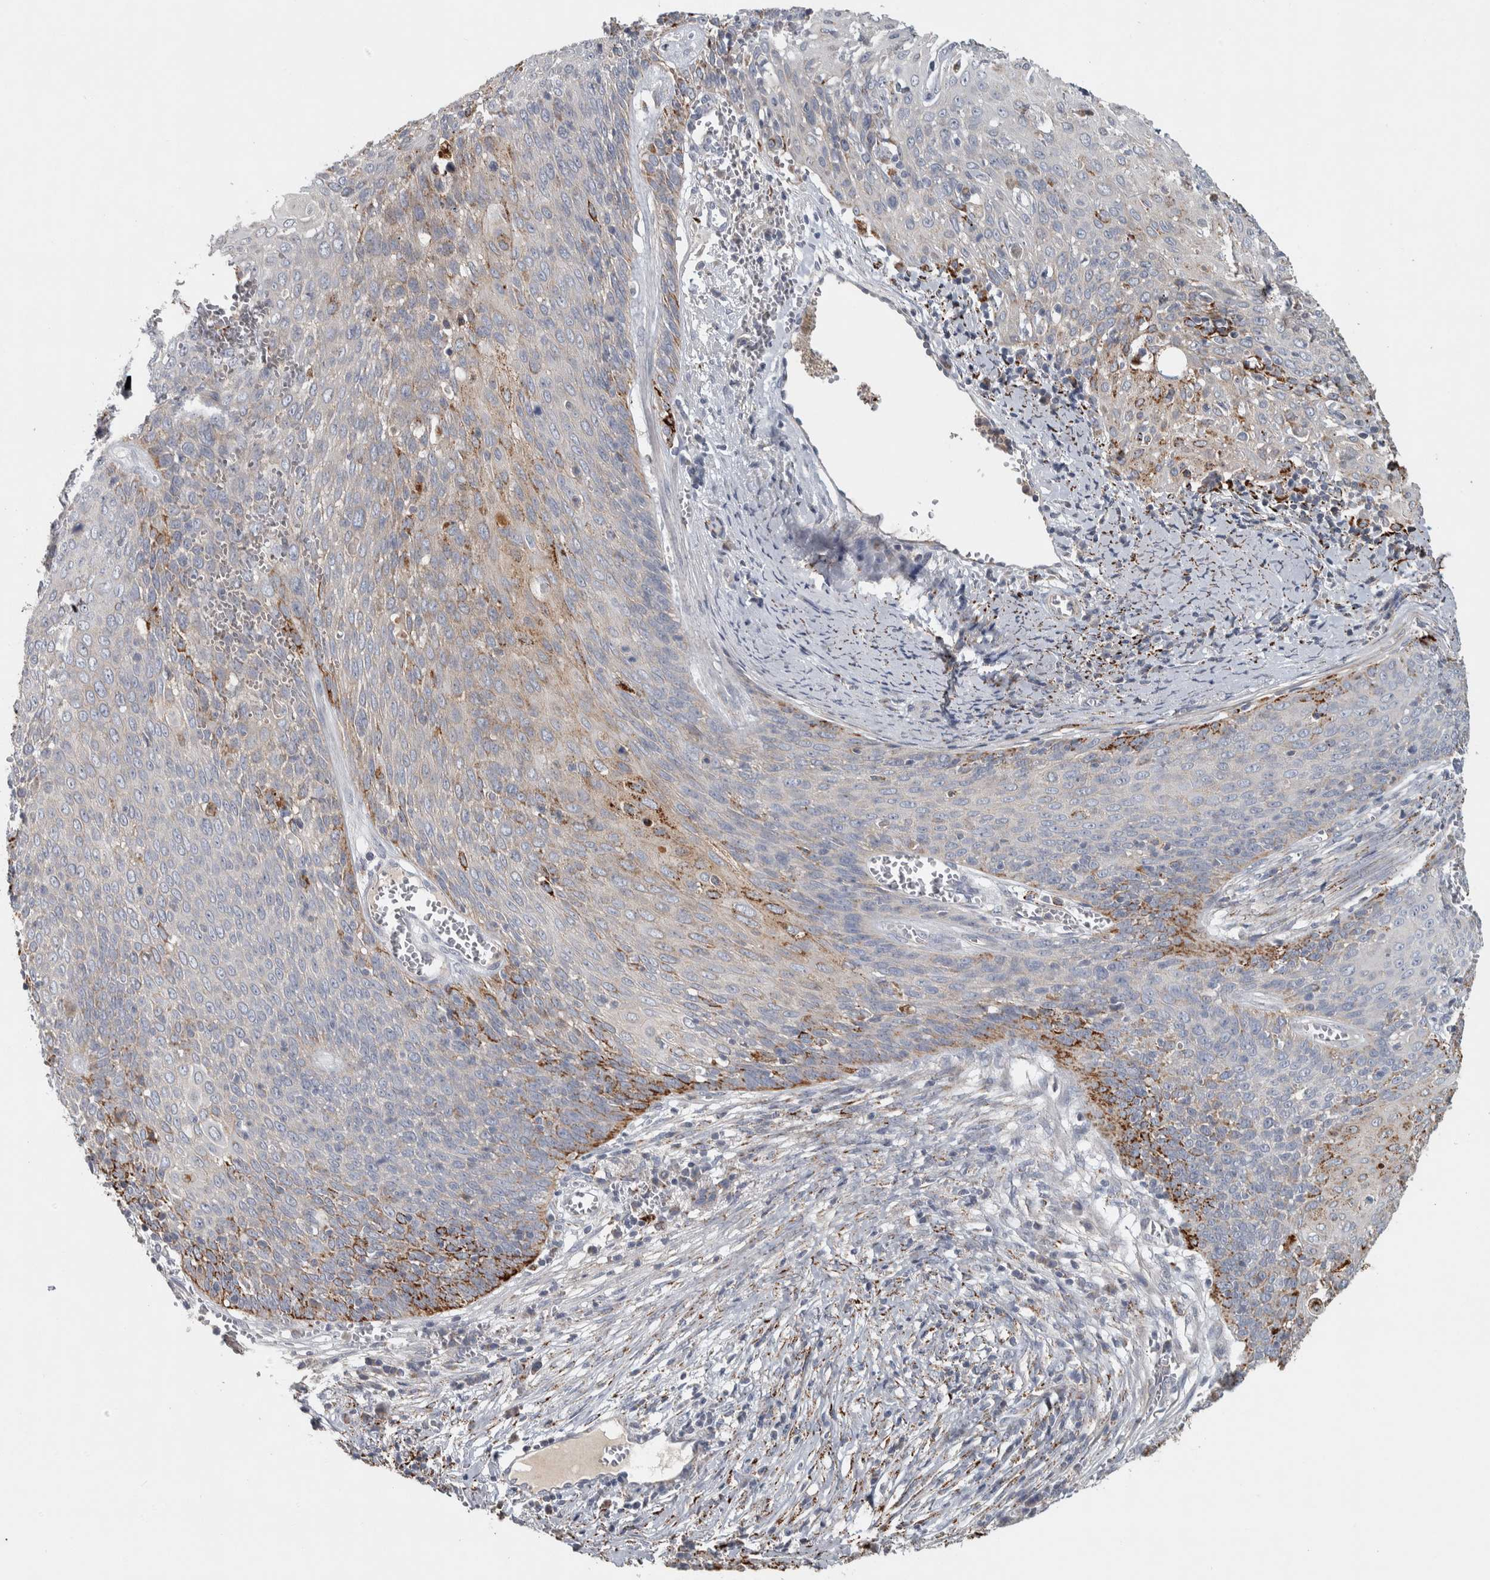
{"staining": {"intensity": "strong", "quantity": "<25%", "location": "cytoplasmic/membranous"}, "tissue": "cervical cancer", "cell_type": "Tumor cells", "image_type": "cancer", "snomed": [{"axis": "morphology", "description": "Squamous cell carcinoma, NOS"}, {"axis": "topography", "description": "Cervix"}], "caption": "Squamous cell carcinoma (cervical) tissue exhibits strong cytoplasmic/membranous staining in approximately <25% of tumor cells", "gene": "FAM78A", "patient": {"sex": "female", "age": 39}}